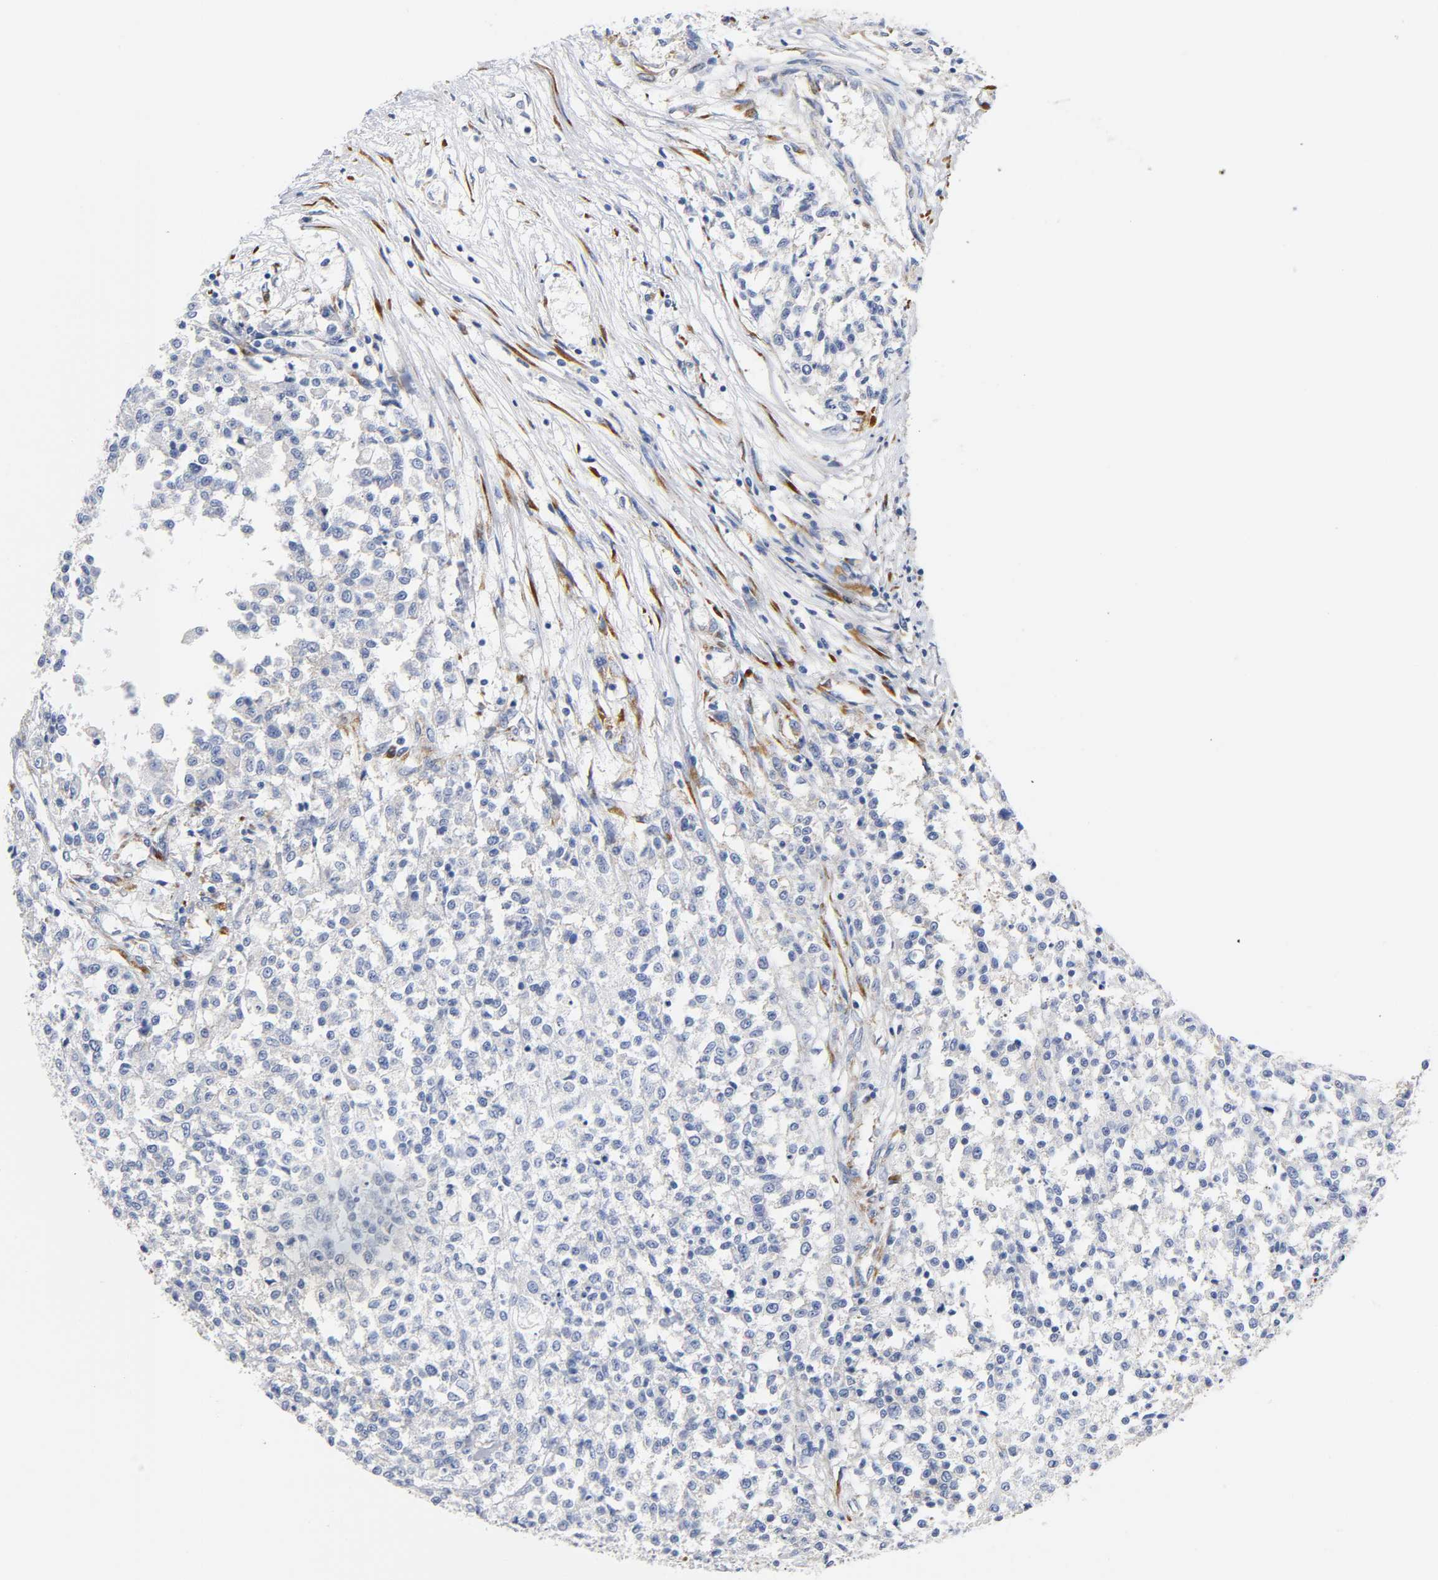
{"staining": {"intensity": "negative", "quantity": "none", "location": "none"}, "tissue": "testis cancer", "cell_type": "Tumor cells", "image_type": "cancer", "snomed": [{"axis": "morphology", "description": "Seminoma, NOS"}, {"axis": "topography", "description": "Testis"}], "caption": "Immunohistochemistry histopathology image of neoplastic tissue: human testis seminoma stained with DAB reveals no significant protein expression in tumor cells.", "gene": "REL", "patient": {"sex": "male", "age": 59}}